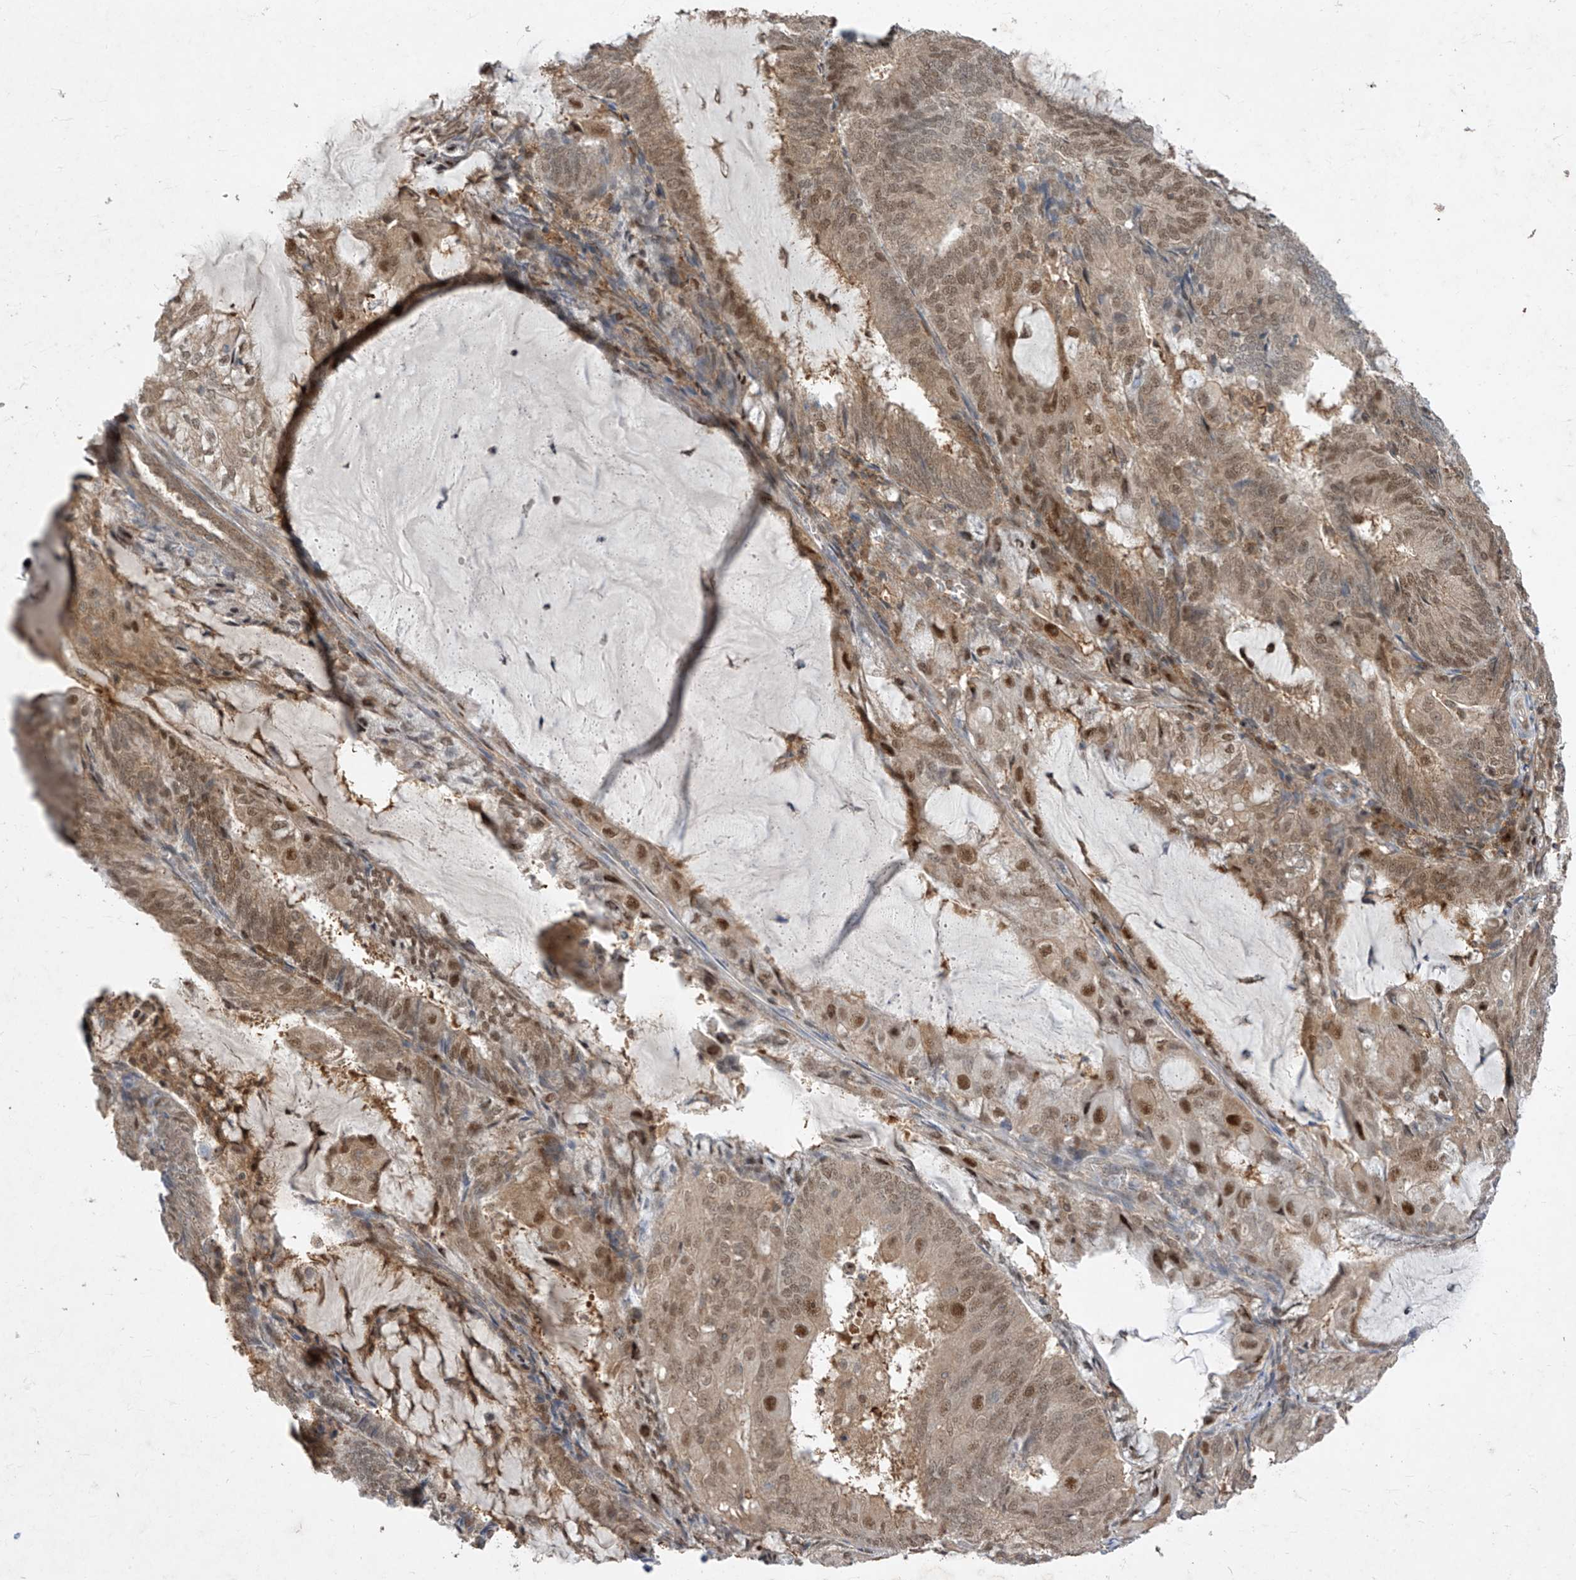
{"staining": {"intensity": "moderate", "quantity": "25%-75%", "location": "cytoplasmic/membranous,nuclear"}, "tissue": "endometrial cancer", "cell_type": "Tumor cells", "image_type": "cancer", "snomed": [{"axis": "morphology", "description": "Adenocarcinoma, NOS"}, {"axis": "topography", "description": "Endometrium"}], "caption": "Human endometrial cancer (adenocarcinoma) stained with a protein marker reveals moderate staining in tumor cells.", "gene": "ZNF358", "patient": {"sex": "female", "age": 81}}